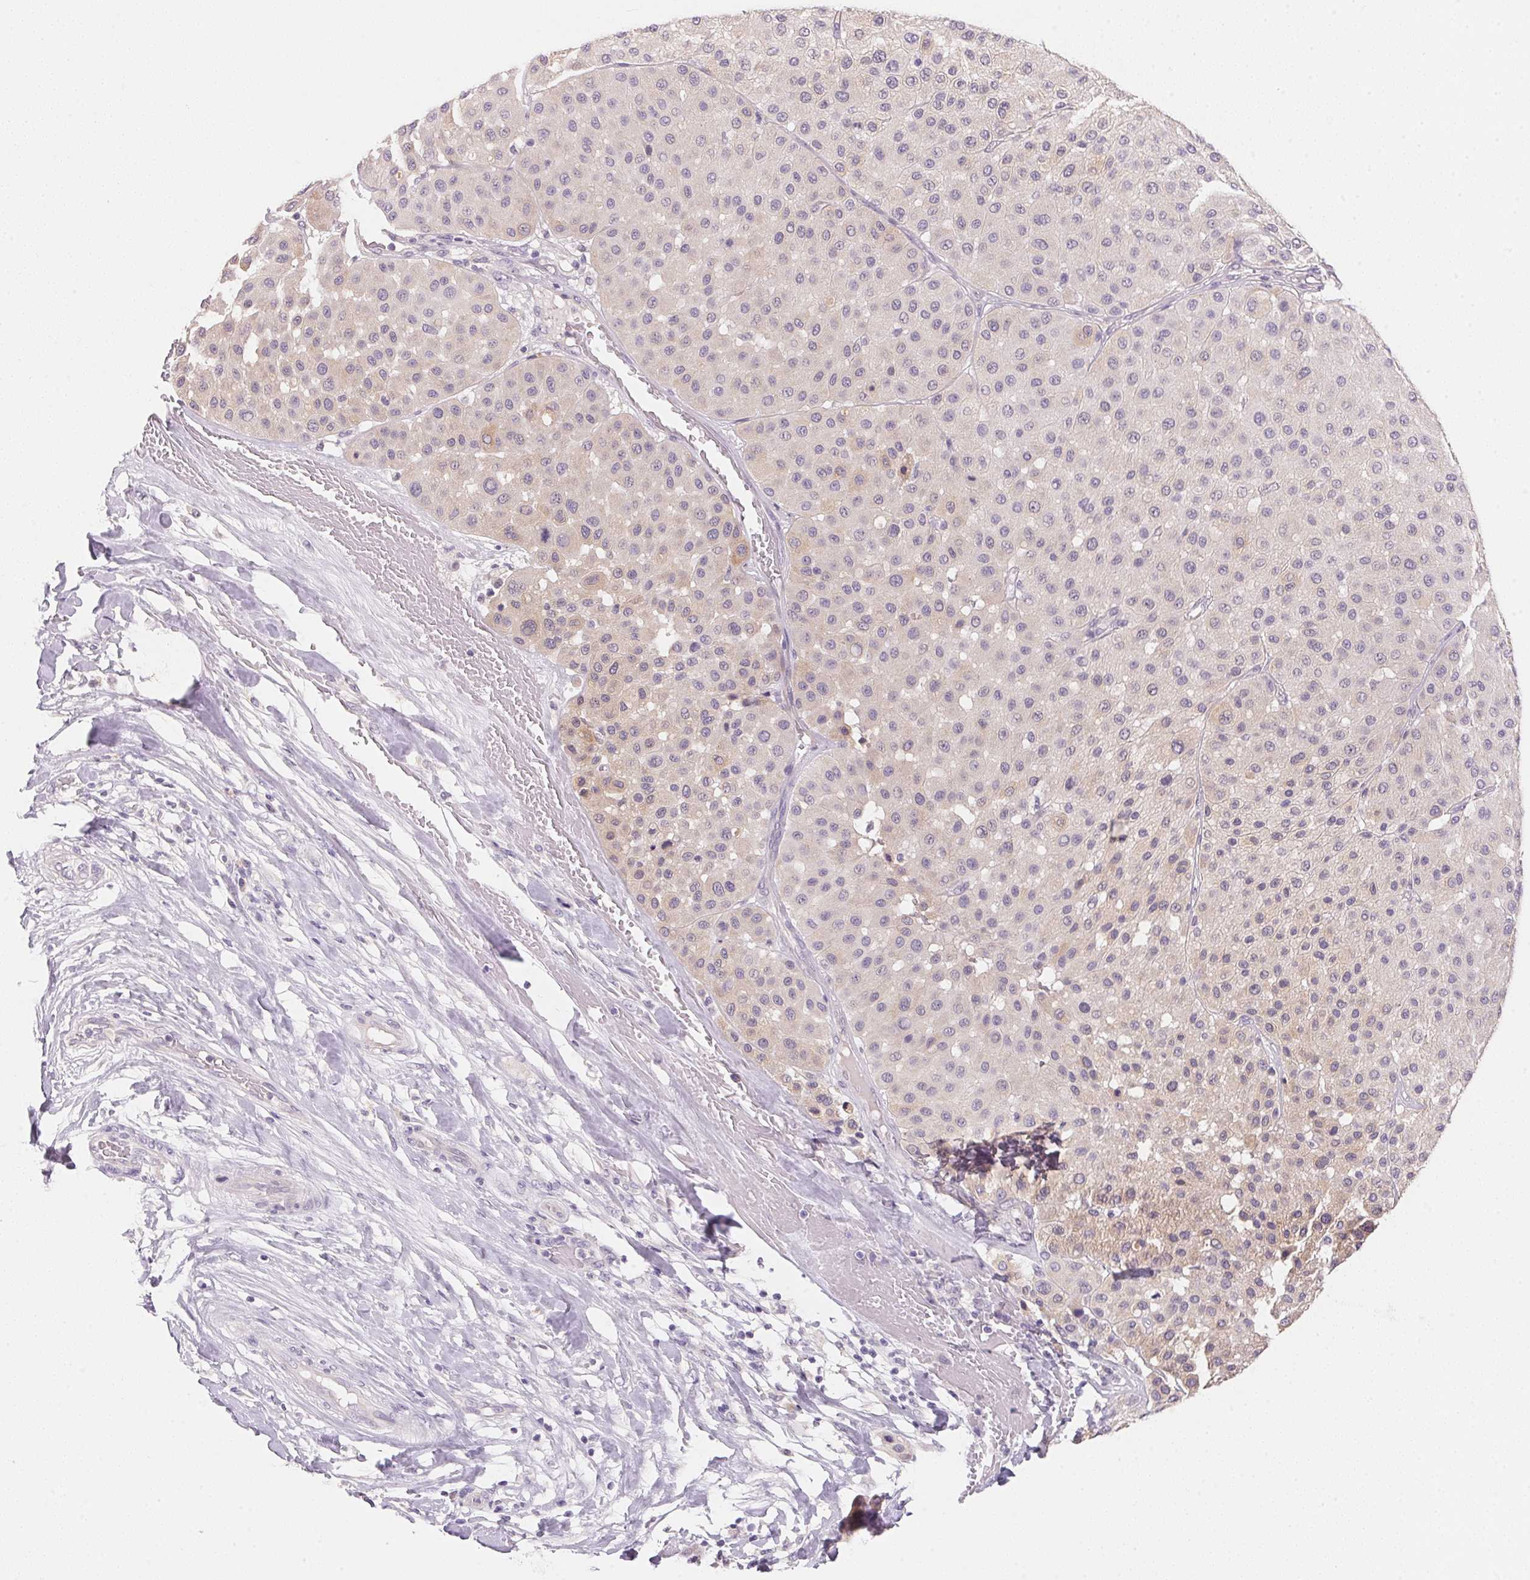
{"staining": {"intensity": "negative", "quantity": "none", "location": "none"}, "tissue": "melanoma", "cell_type": "Tumor cells", "image_type": "cancer", "snomed": [{"axis": "morphology", "description": "Malignant melanoma, Metastatic site"}, {"axis": "topography", "description": "Smooth muscle"}], "caption": "Immunohistochemistry (IHC) of malignant melanoma (metastatic site) exhibits no expression in tumor cells.", "gene": "MCOLN3", "patient": {"sex": "male", "age": 41}}